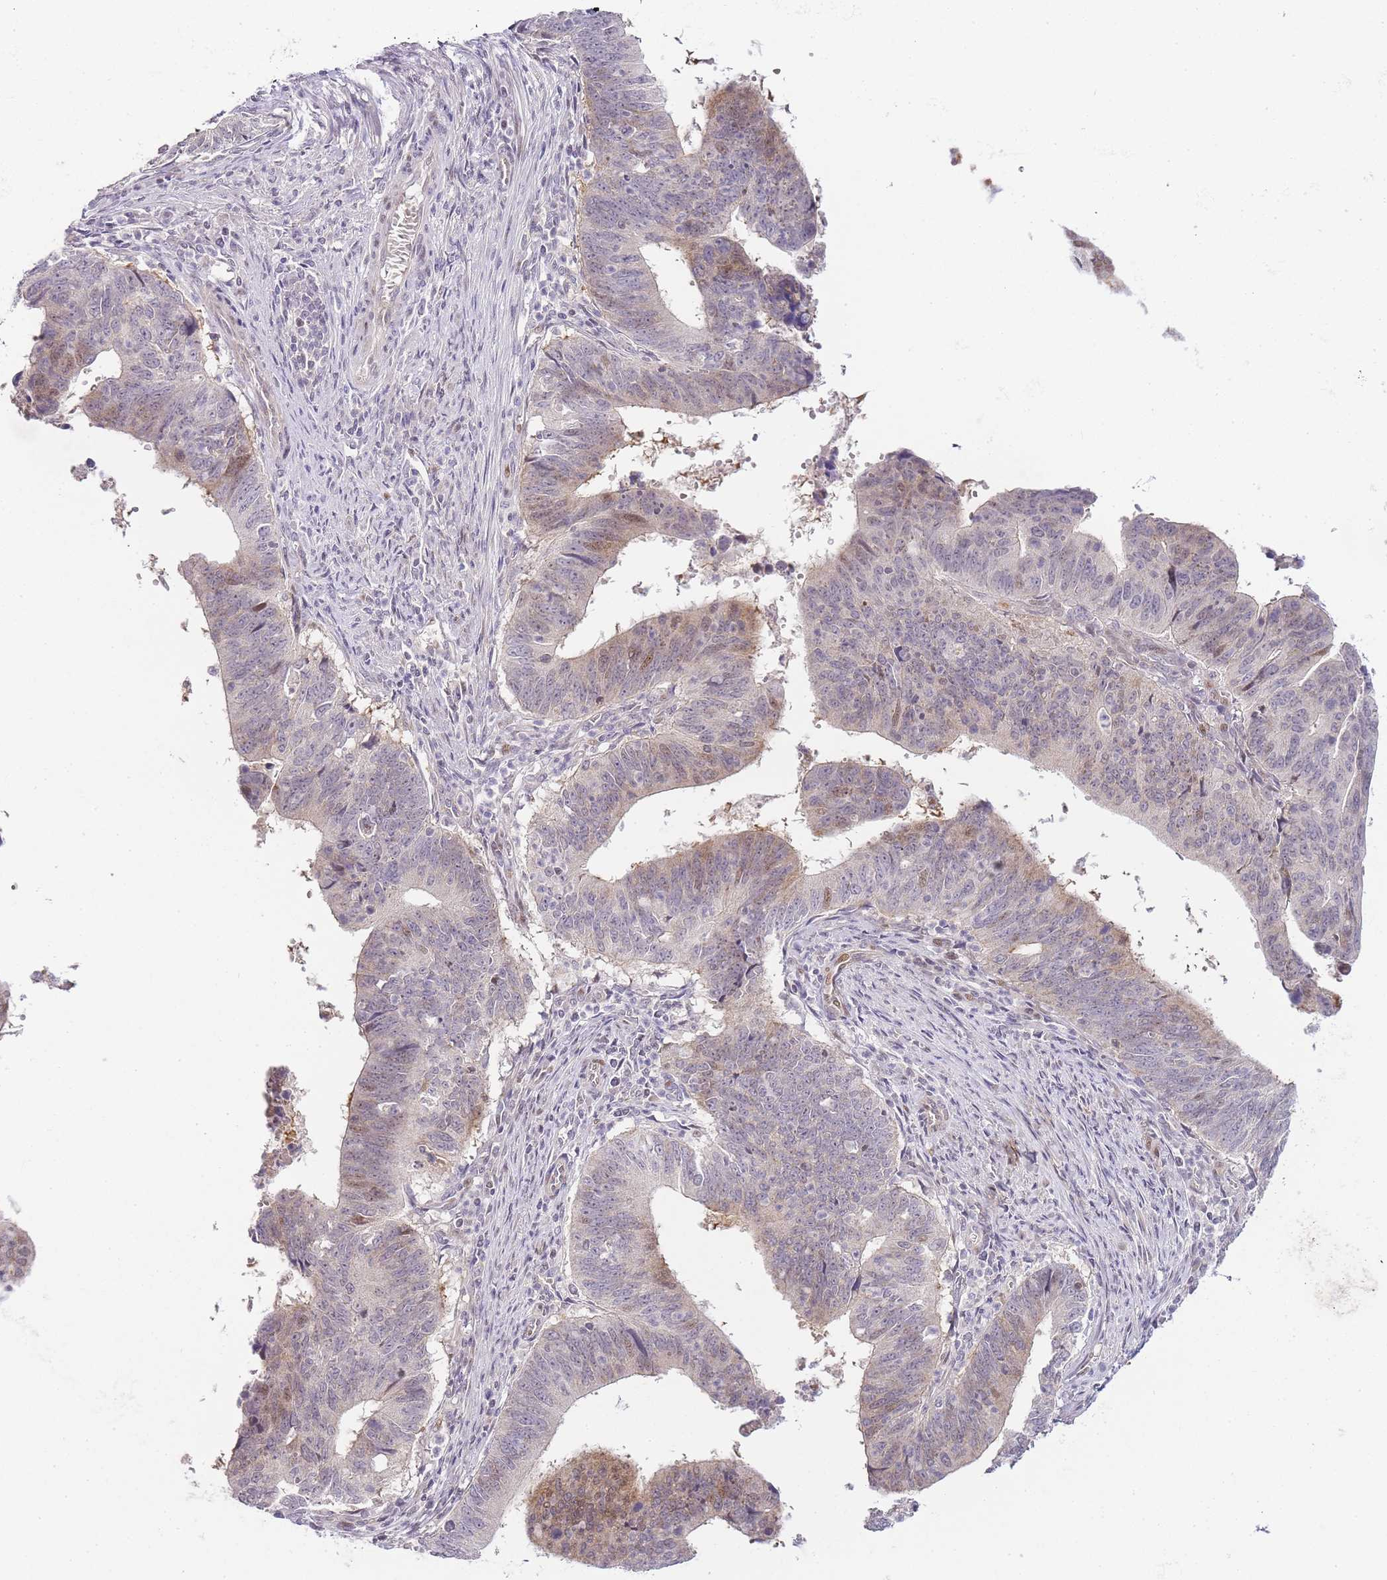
{"staining": {"intensity": "moderate", "quantity": "<25%", "location": "cytoplasmic/membranous,nuclear"}, "tissue": "stomach cancer", "cell_type": "Tumor cells", "image_type": "cancer", "snomed": [{"axis": "morphology", "description": "Adenocarcinoma, NOS"}, {"axis": "topography", "description": "Stomach"}], "caption": "A brown stain labels moderate cytoplasmic/membranous and nuclear positivity of a protein in human adenocarcinoma (stomach) tumor cells.", "gene": "OGG1", "patient": {"sex": "male", "age": 59}}